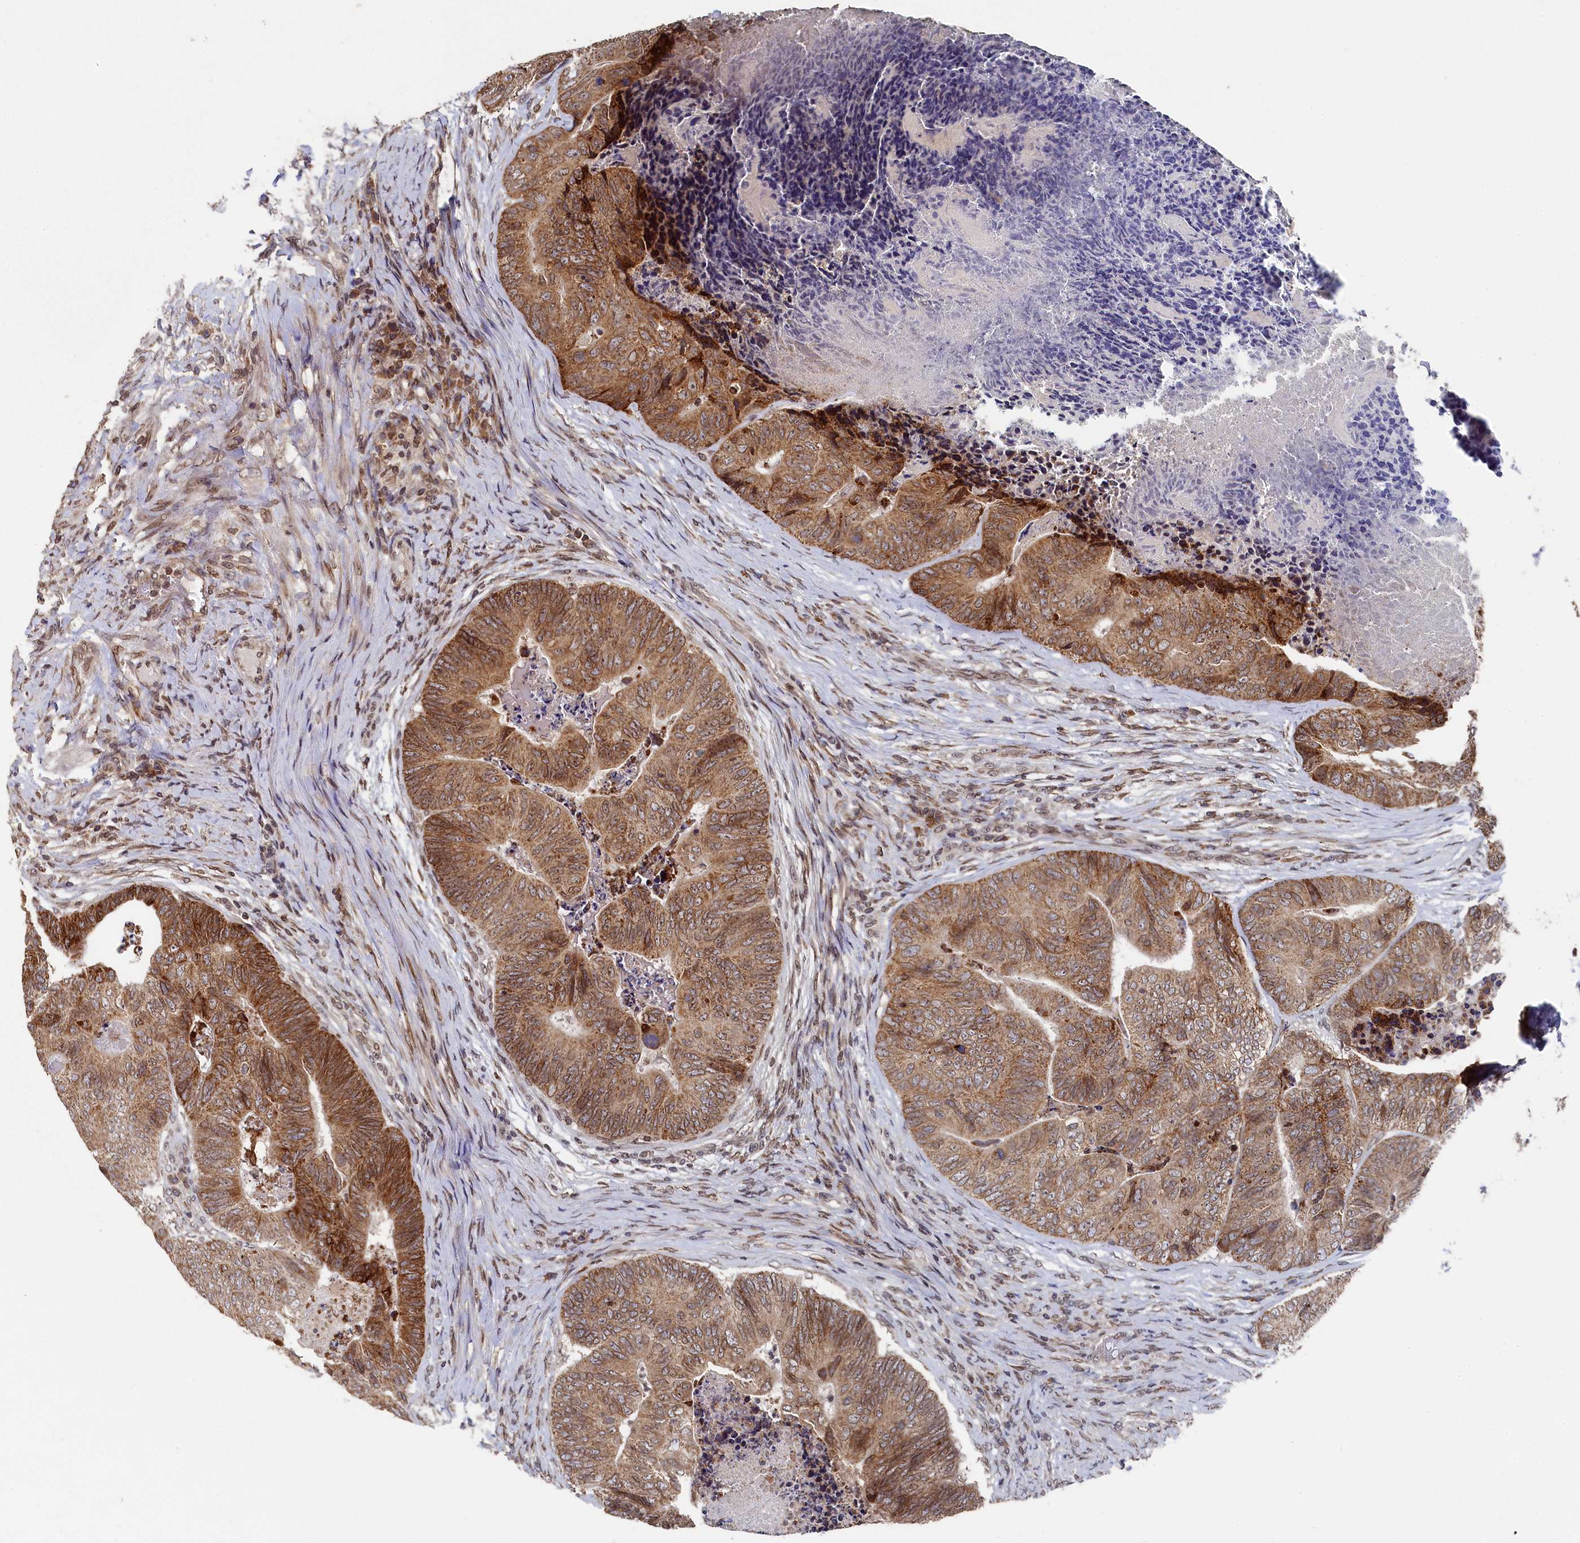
{"staining": {"intensity": "moderate", "quantity": ">75%", "location": "cytoplasmic/membranous"}, "tissue": "colorectal cancer", "cell_type": "Tumor cells", "image_type": "cancer", "snomed": [{"axis": "morphology", "description": "Adenocarcinoma, NOS"}, {"axis": "topography", "description": "Colon"}], "caption": "Tumor cells reveal medium levels of moderate cytoplasmic/membranous expression in about >75% of cells in colorectal cancer (adenocarcinoma).", "gene": "ANKEF1", "patient": {"sex": "female", "age": 67}}